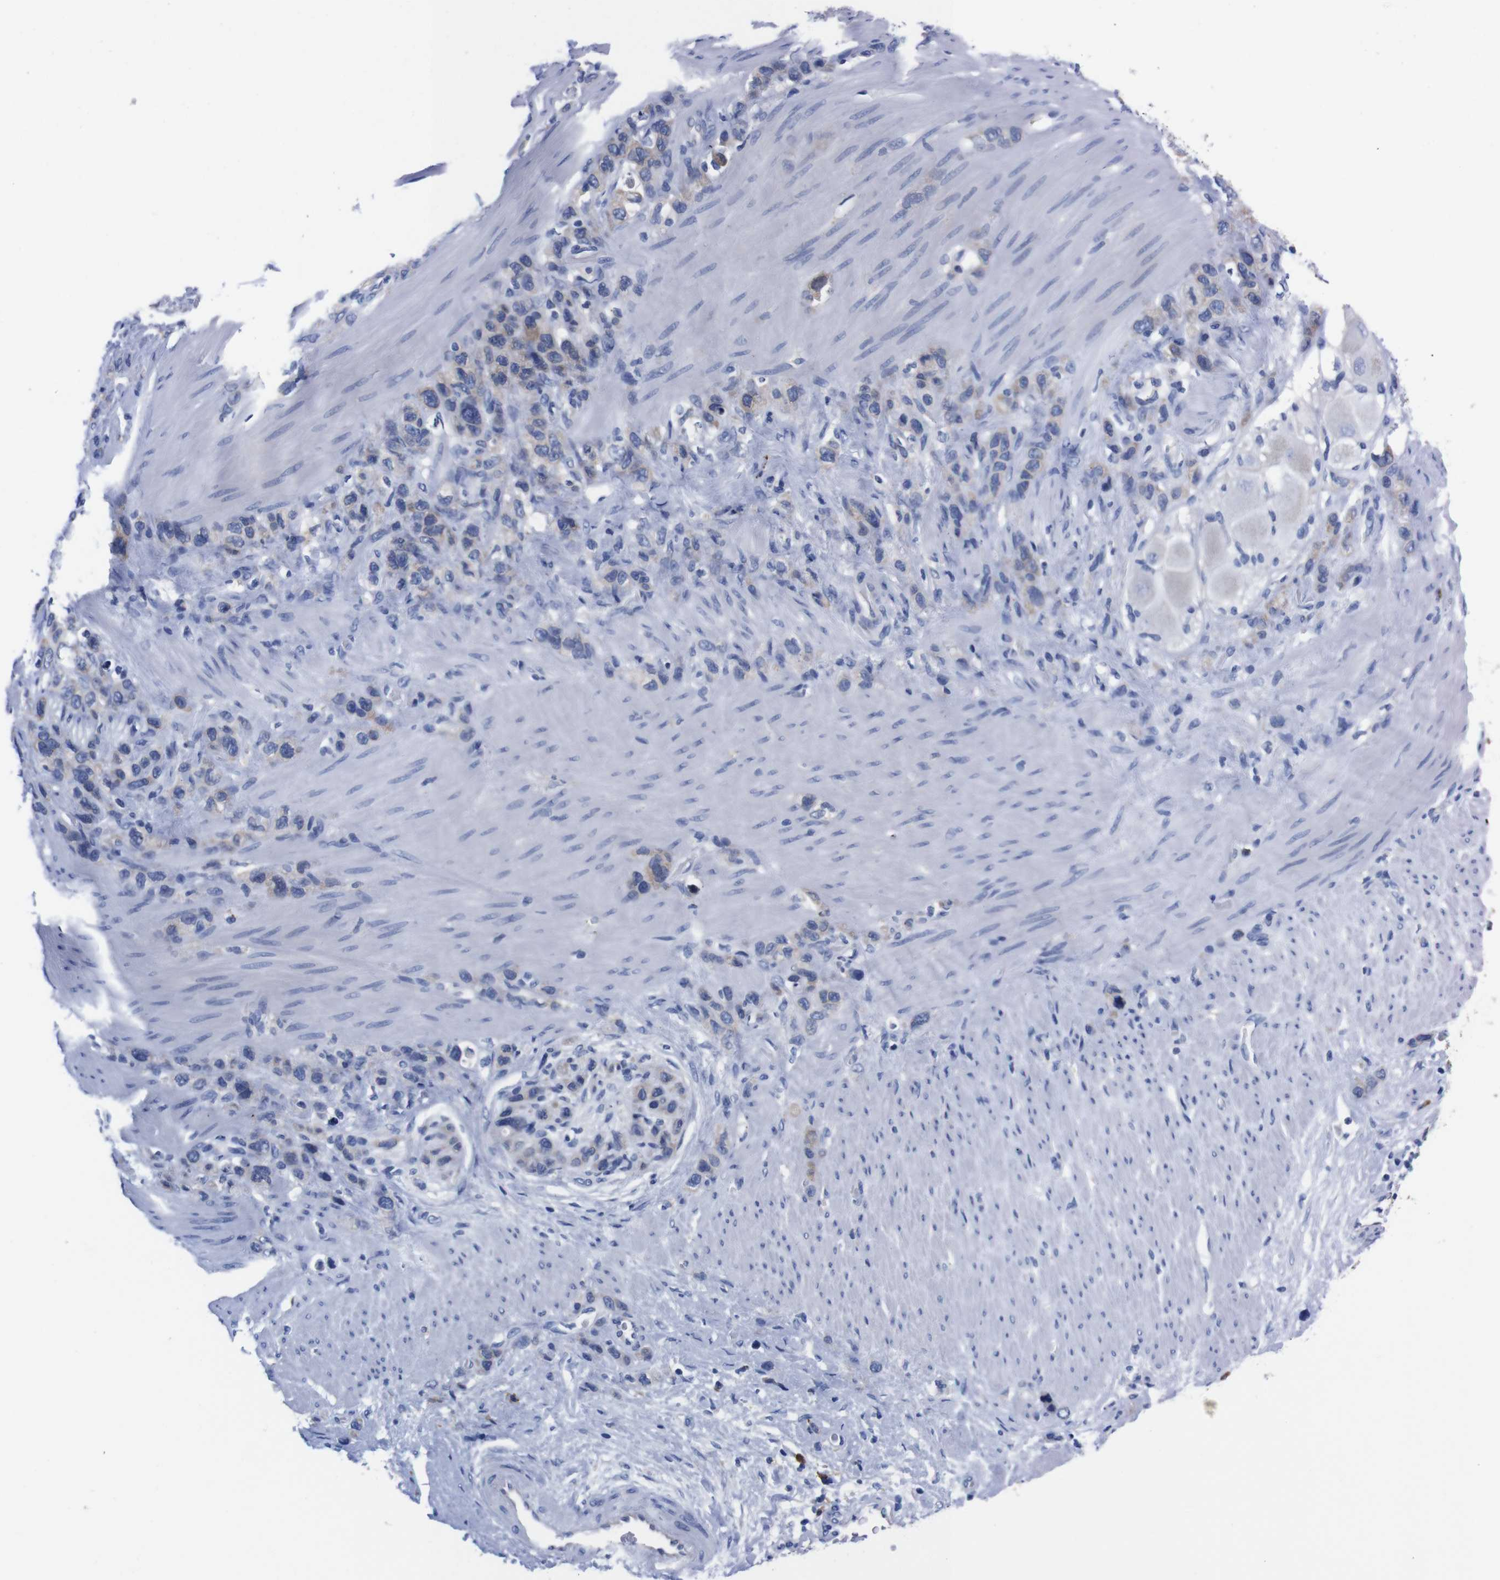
{"staining": {"intensity": "negative", "quantity": "none", "location": "none"}, "tissue": "stomach cancer", "cell_type": "Tumor cells", "image_type": "cancer", "snomed": [{"axis": "morphology", "description": "Adenocarcinoma, NOS"}, {"axis": "morphology", "description": "Adenocarcinoma, High grade"}, {"axis": "topography", "description": "Stomach, upper"}, {"axis": "topography", "description": "Stomach, lower"}], "caption": "A high-resolution photomicrograph shows immunohistochemistry (IHC) staining of stomach cancer, which exhibits no significant positivity in tumor cells. Brightfield microscopy of immunohistochemistry stained with DAB (brown) and hematoxylin (blue), captured at high magnification.", "gene": "NEBL", "patient": {"sex": "female", "age": 65}}